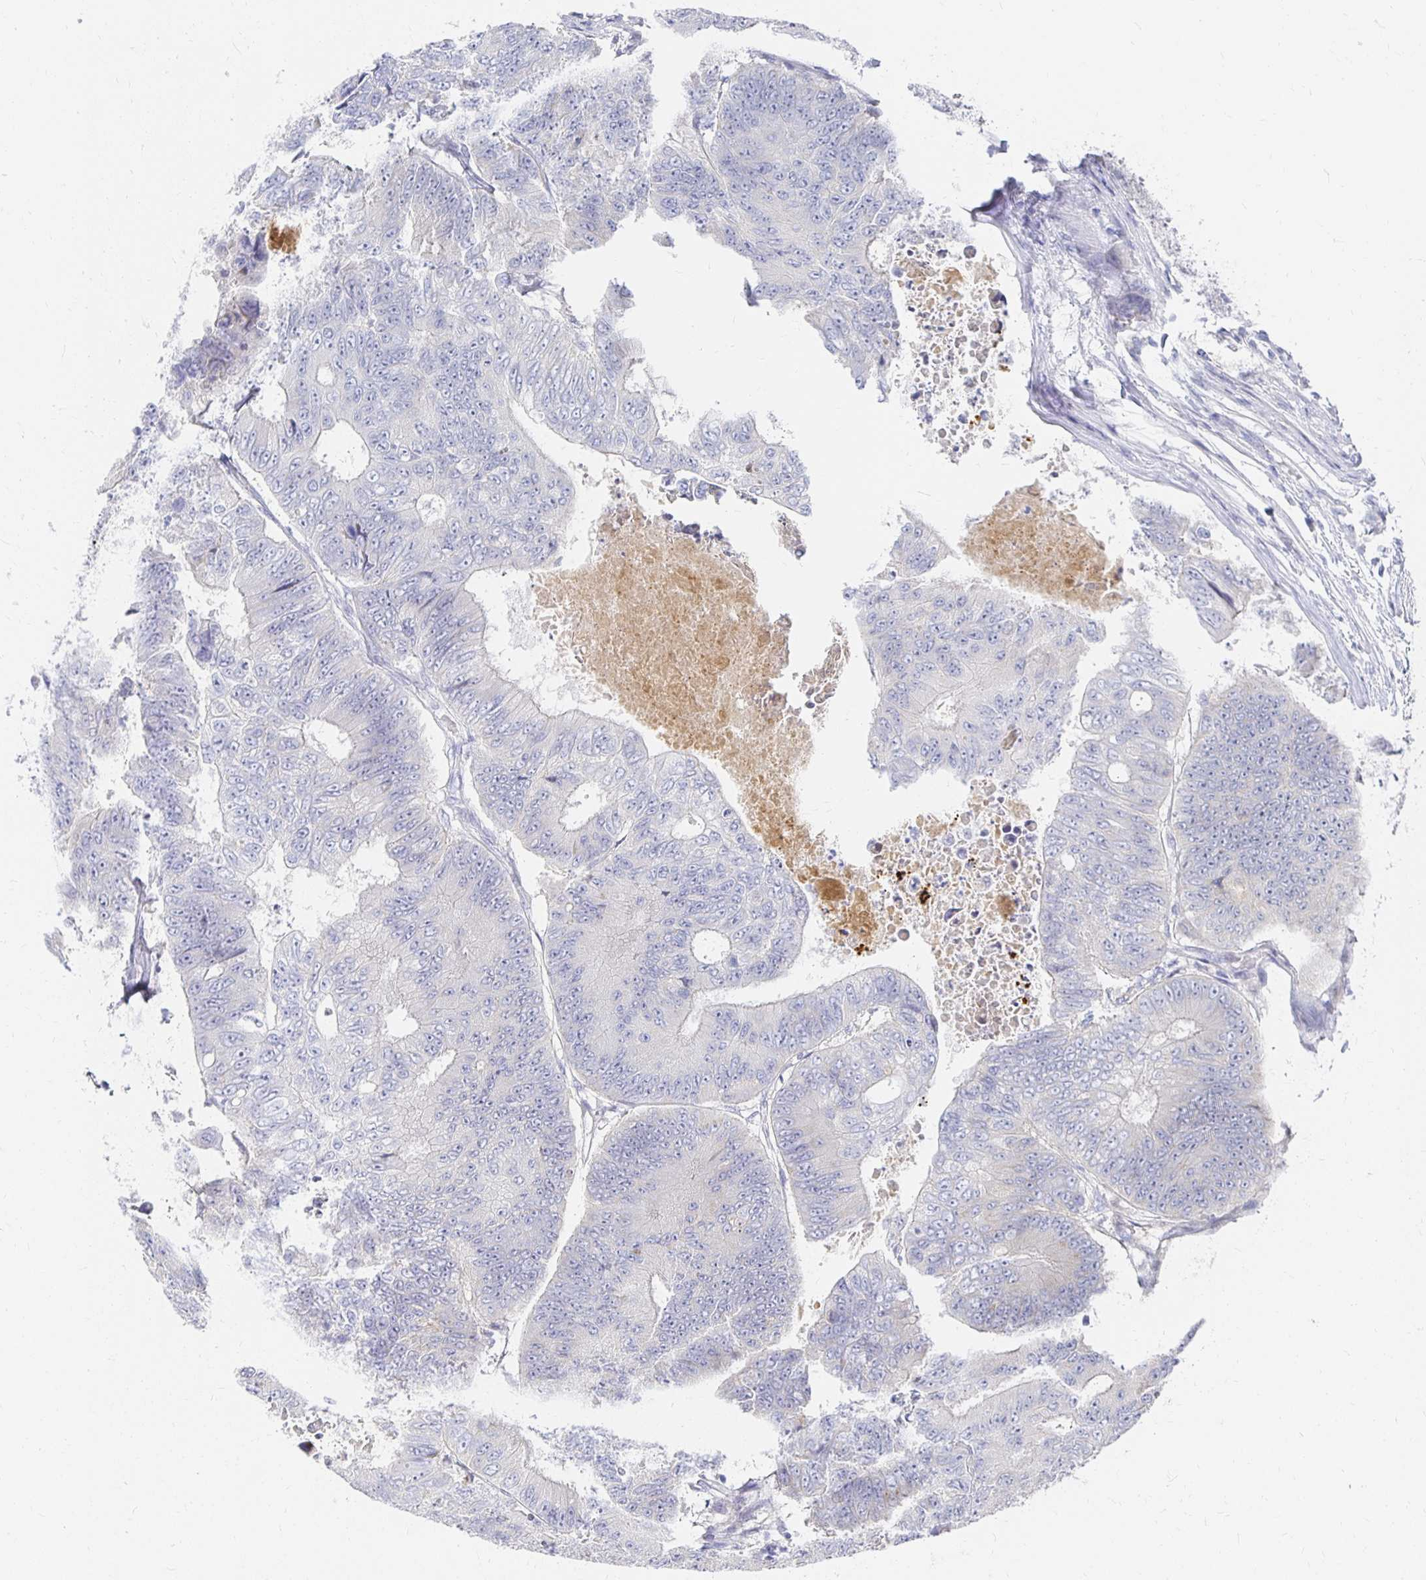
{"staining": {"intensity": "negative", "quantity": "none", "location": "none"}, "tissue": "colorectal cancer", "cell_type": "Tumor cells", "image_type": "cancer", "snomed": [{"axis": "morphology", "description": "Adenocarcinoma, NOS"}, {"axis": "topography", "description": "Colon"}], "caption": "Immunohistochemistry image of neoplastic tissue: human colorectal adenocarcinoma stained with DAB reveals no significant protein positivity in tumor cells.", "gene": "FKRP", "patient": {"sex": "female", "age": 48}}